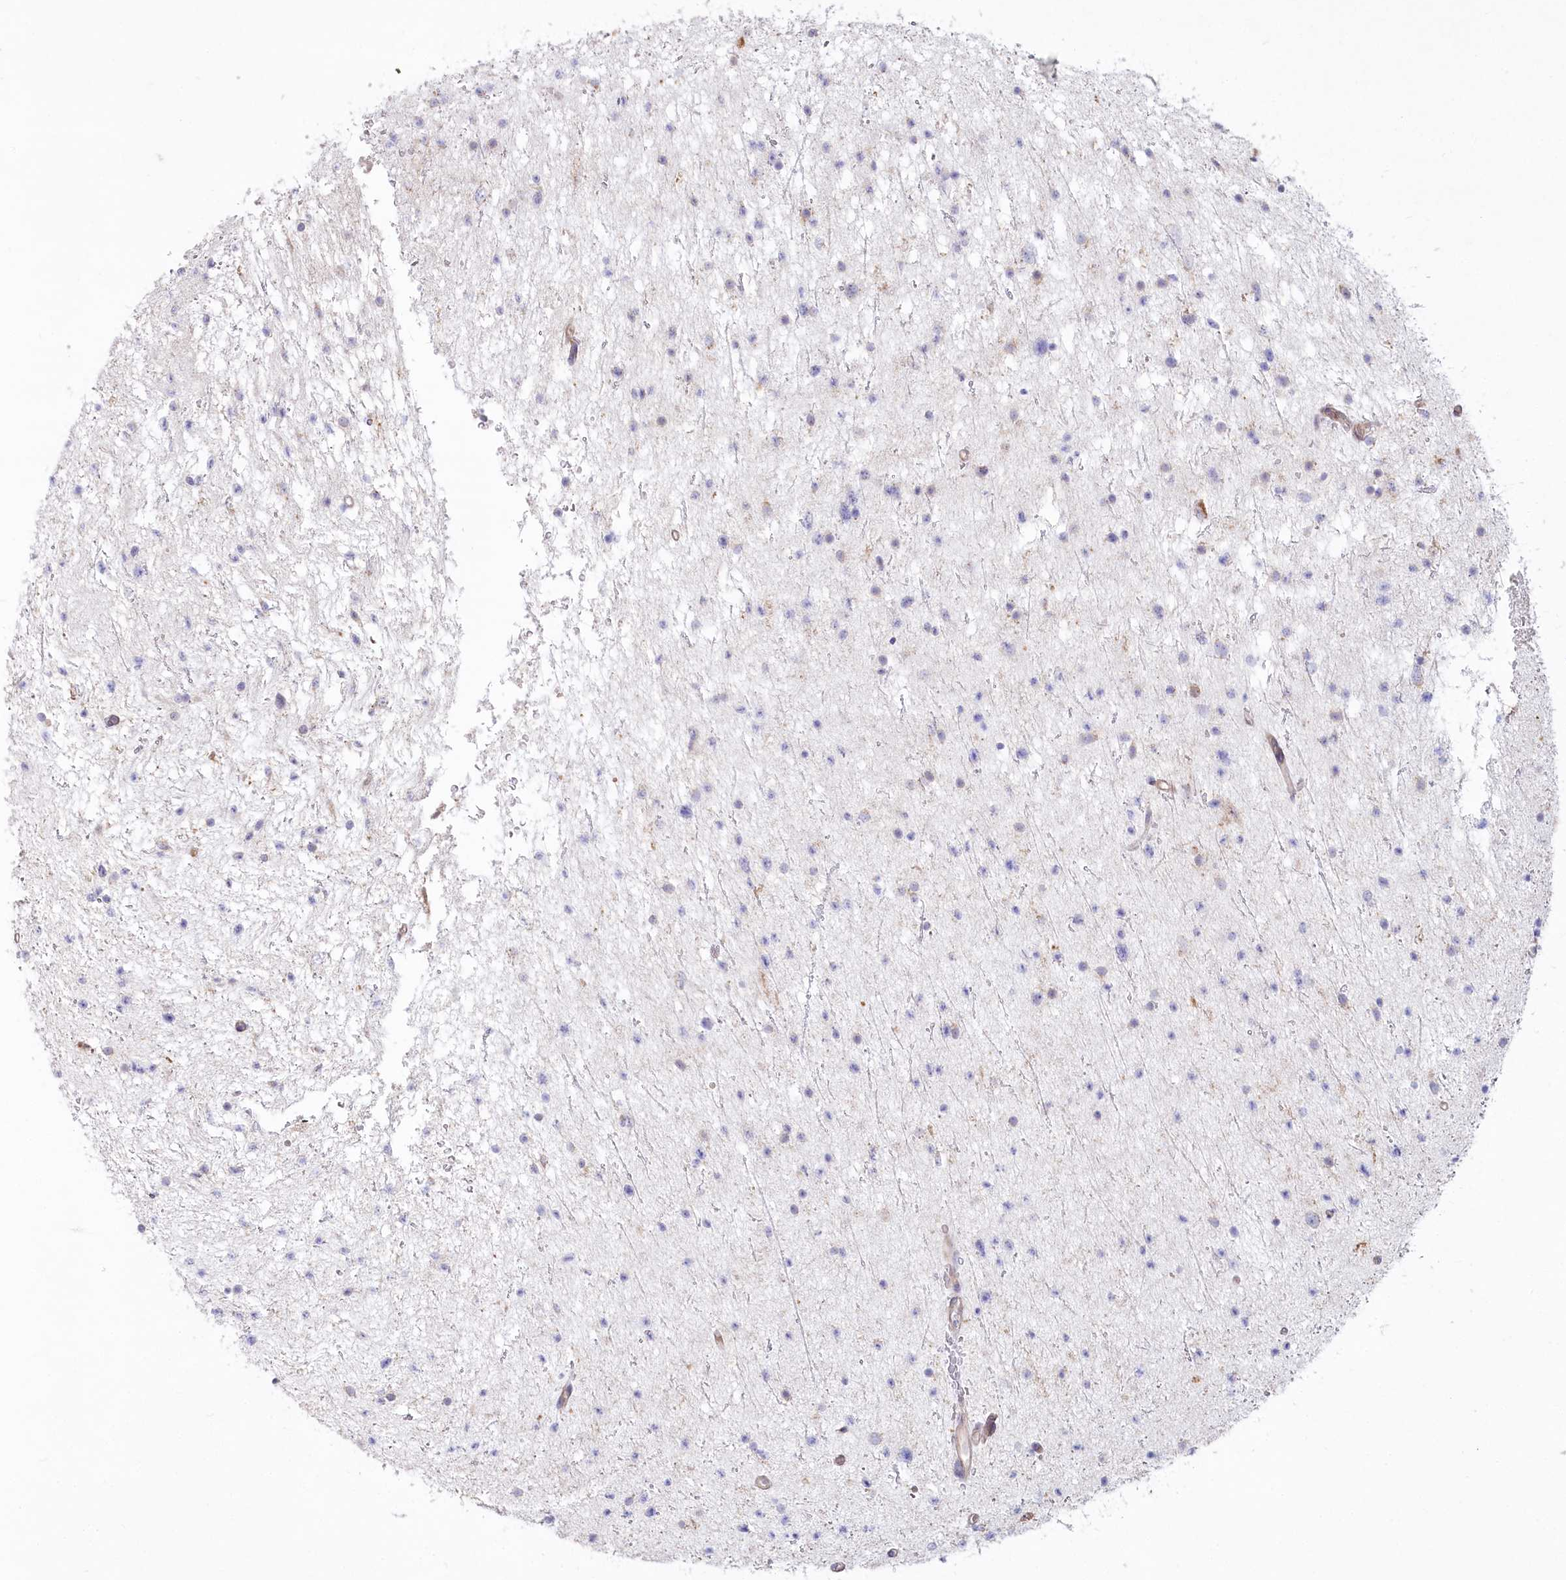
{"staining": {"intensity": "negative", "quantity": "none", "location": "none"}, "tissue": "glioma", "cell_type": "Tumor cells", "image_type": "cancer", "snomed": [{"axis": "morphology", "description": "Glioma, malignant, Low grade"}, {"axis": "topography", "description": "Brain"}], "caption": "Human glioma stained for a protein using immunohistochemistry (IHC) demonstrates no positivity in tumor cells.", "gene": "MTG1", "patient": {"sex": "female", "age": 37}}